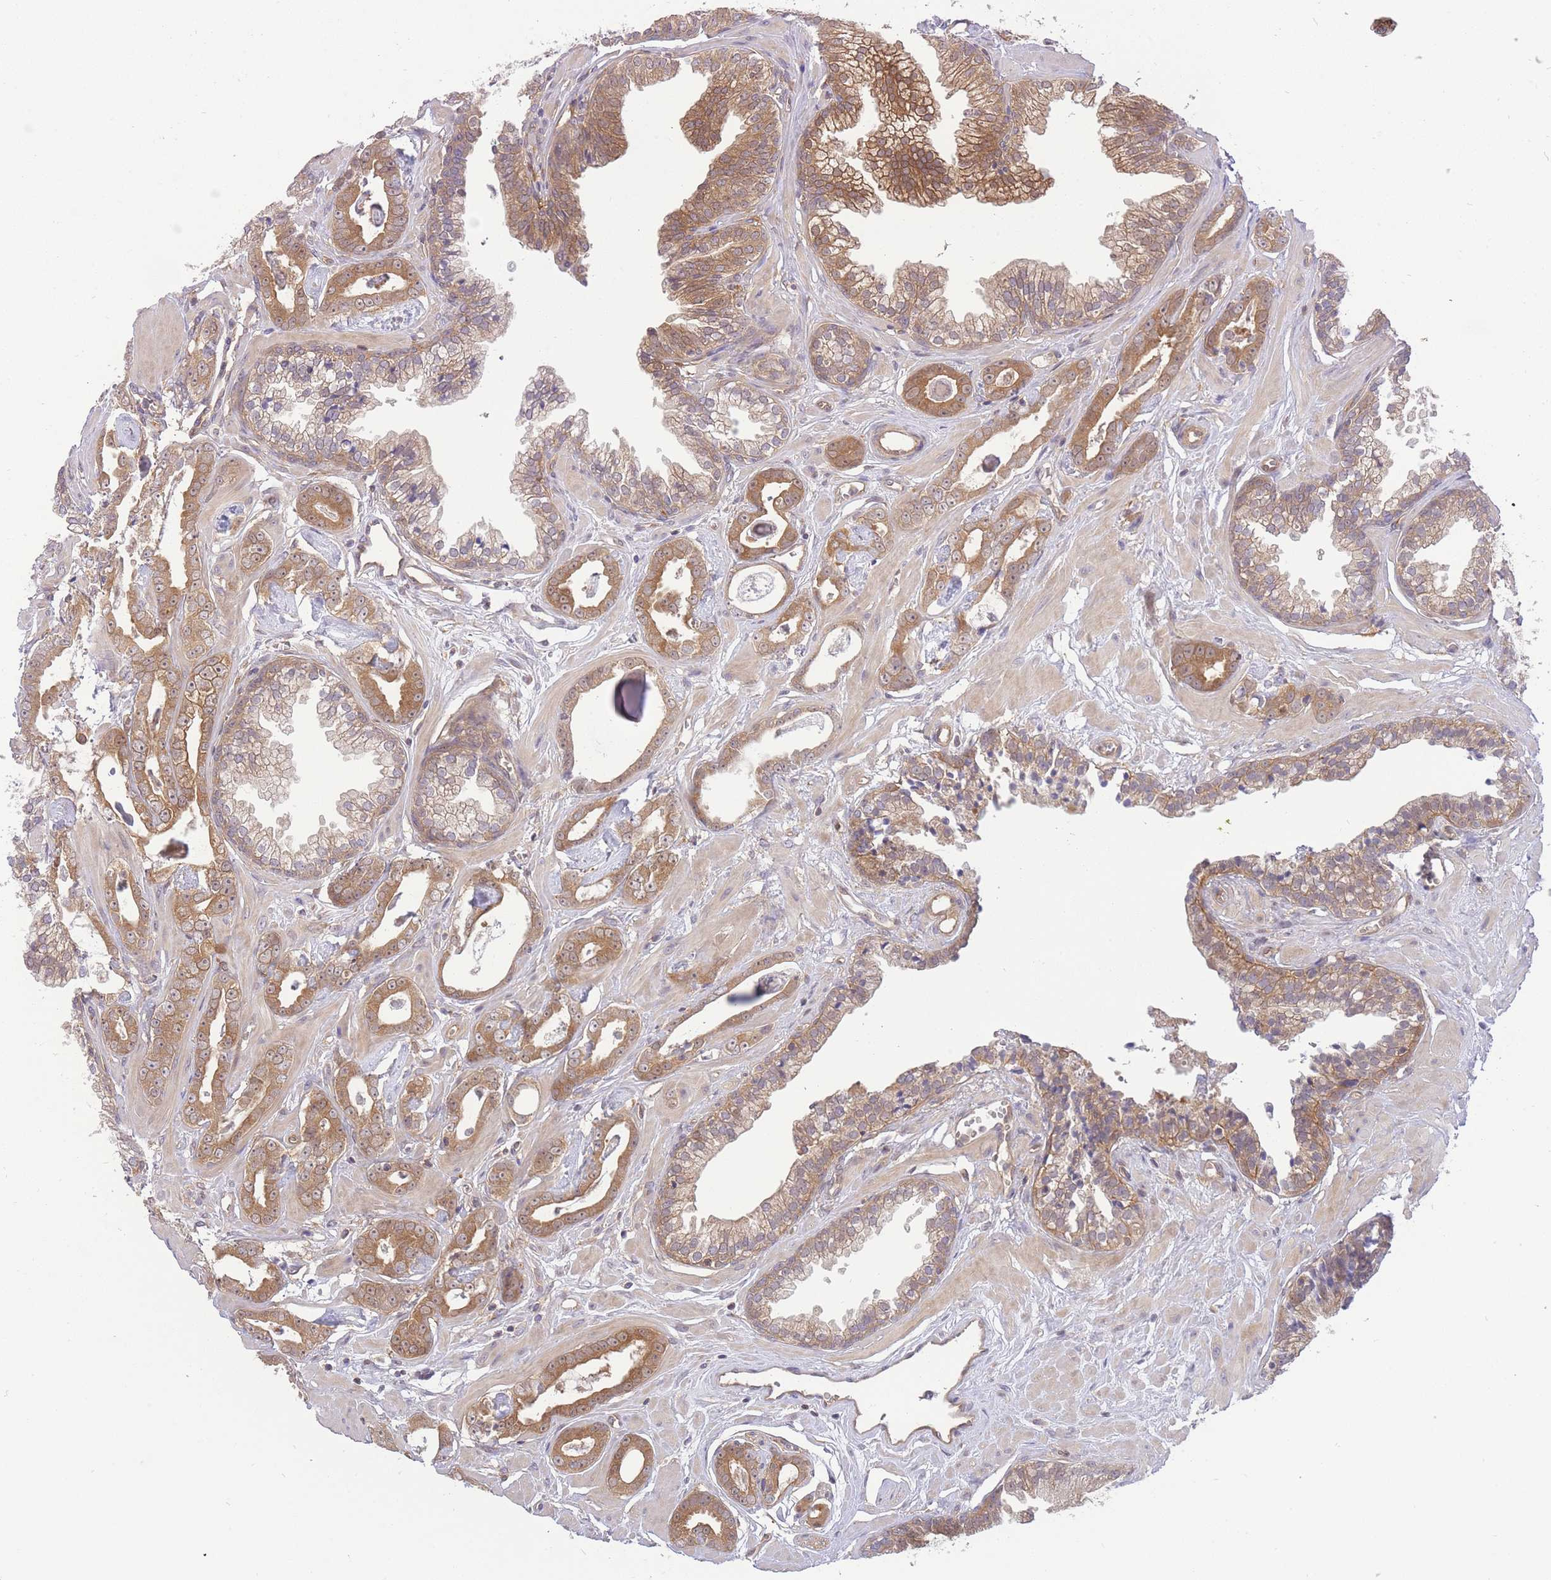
{"staining": {"intensity": "moderate", "quantity": ">75%", "location": "cytoplasmic/membranous,nuclear"}, "tissue": "prostate cancer", "cell_type": "Tumor cells", "image_type": "cancer", "snomed": [{"axis": "morphology", "description": "Adenocarcinoma, Low grade"}, {"axis": "topography", "description": "Prostate"}], "caption": "Tumor cells reveal medium levels of moderate cytoplasmic/membranous and nuclear positivity in about >75% of cells in human adenocarcinoma (low-grade) (prostate).", "gene": "PREP", "patient": {"sex": "male", "age": 60}}